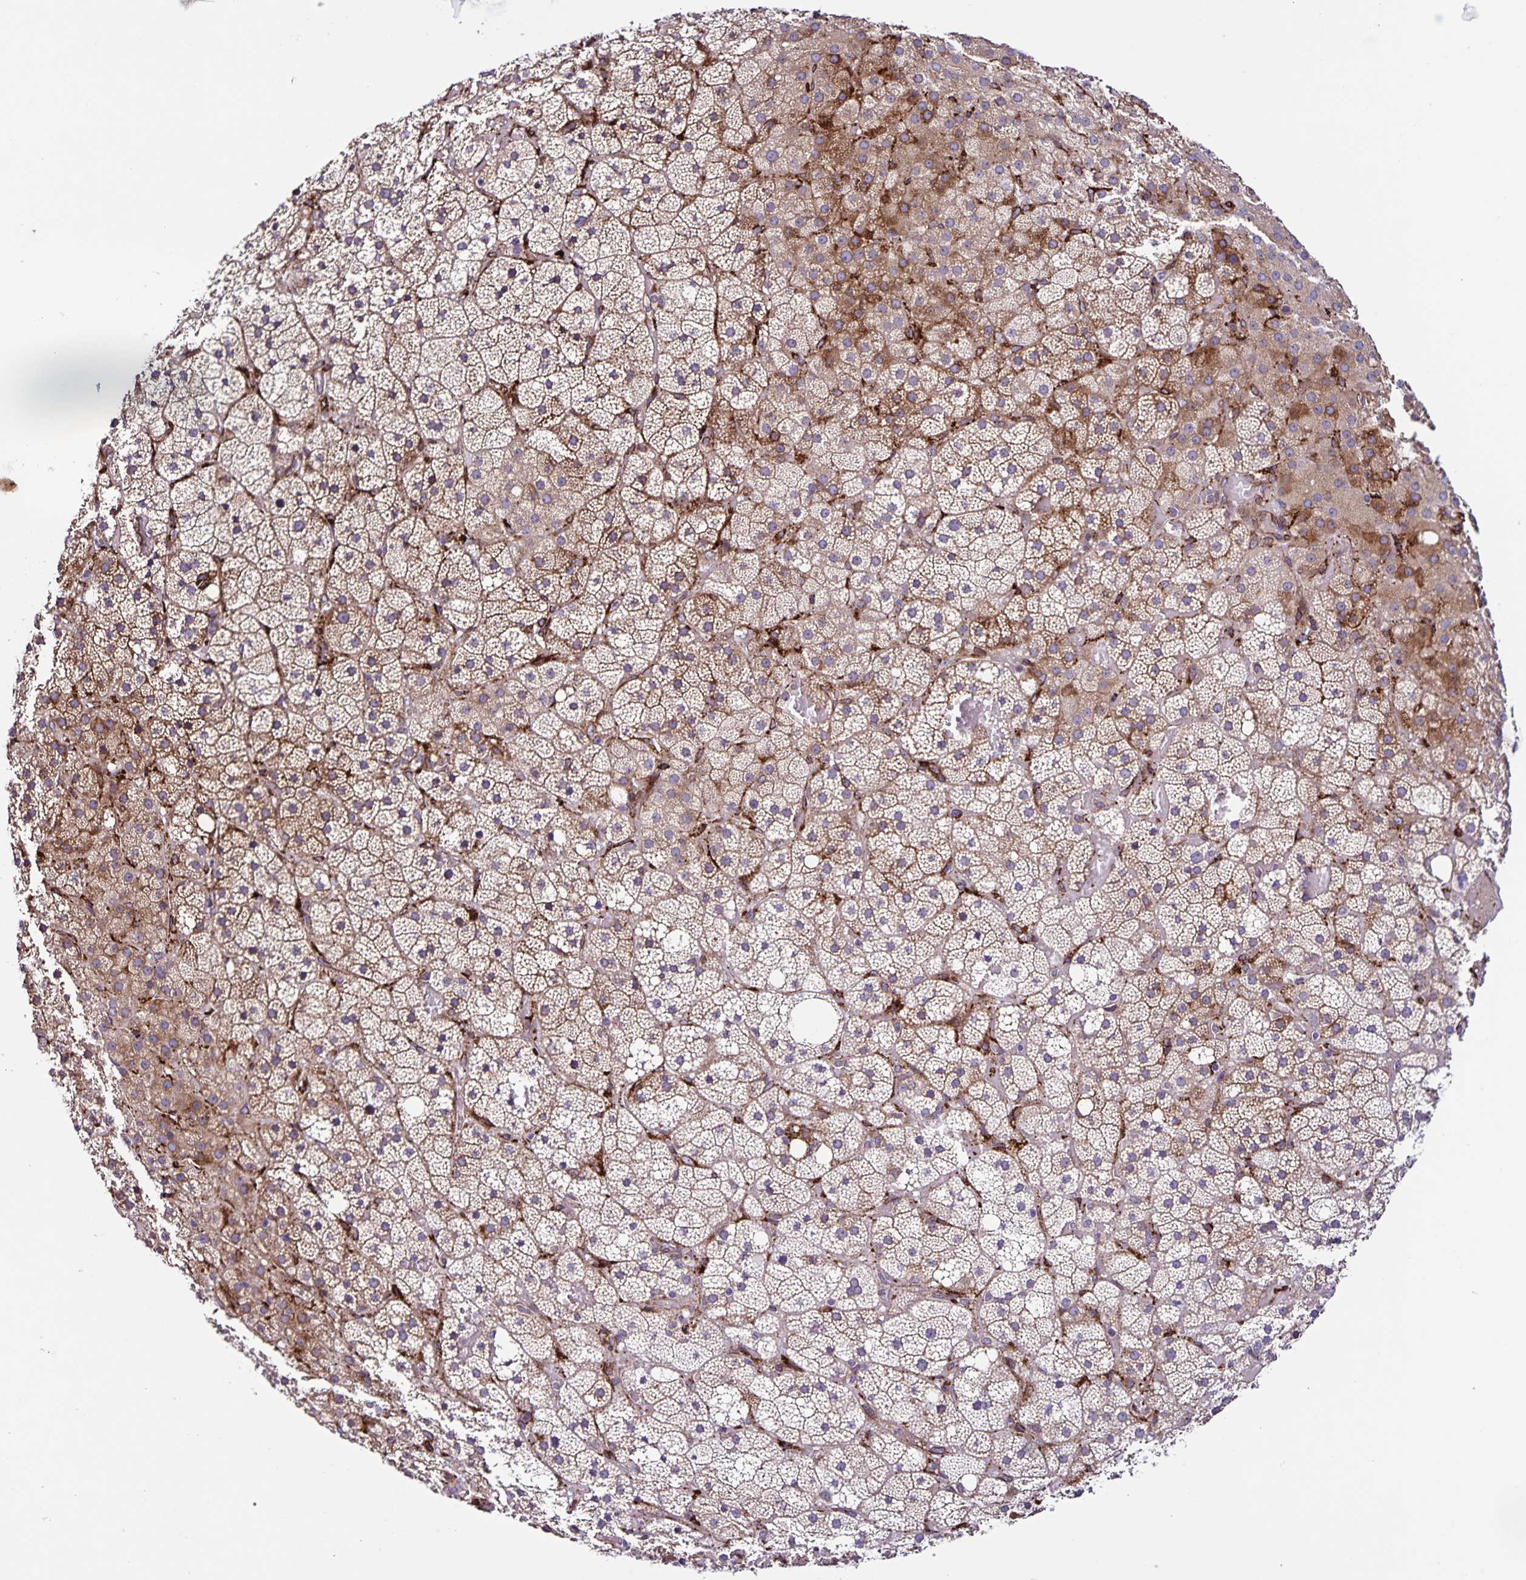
{"staining": {"intensity": "moderate", "quantity": "25%-75%", "location": "cytoplasmic/membranous"}, "tissue": "adrenal gland", "cell_type": "Glandular cells", "image_type": "normal", "snomed": [{"axis": "morphology", "description": "Normal tissue, NOS"}, {"axis": "topography", "description": "Adrenal gland"}], "caption": "Protein staining exhibits moderate cytoplasmic/membranous positivity in approximately 25%-75% of glandular cells in normal adrenal gland.", "gene": "OSBPL5", "patient": {"sex": "male", "age": 53}}